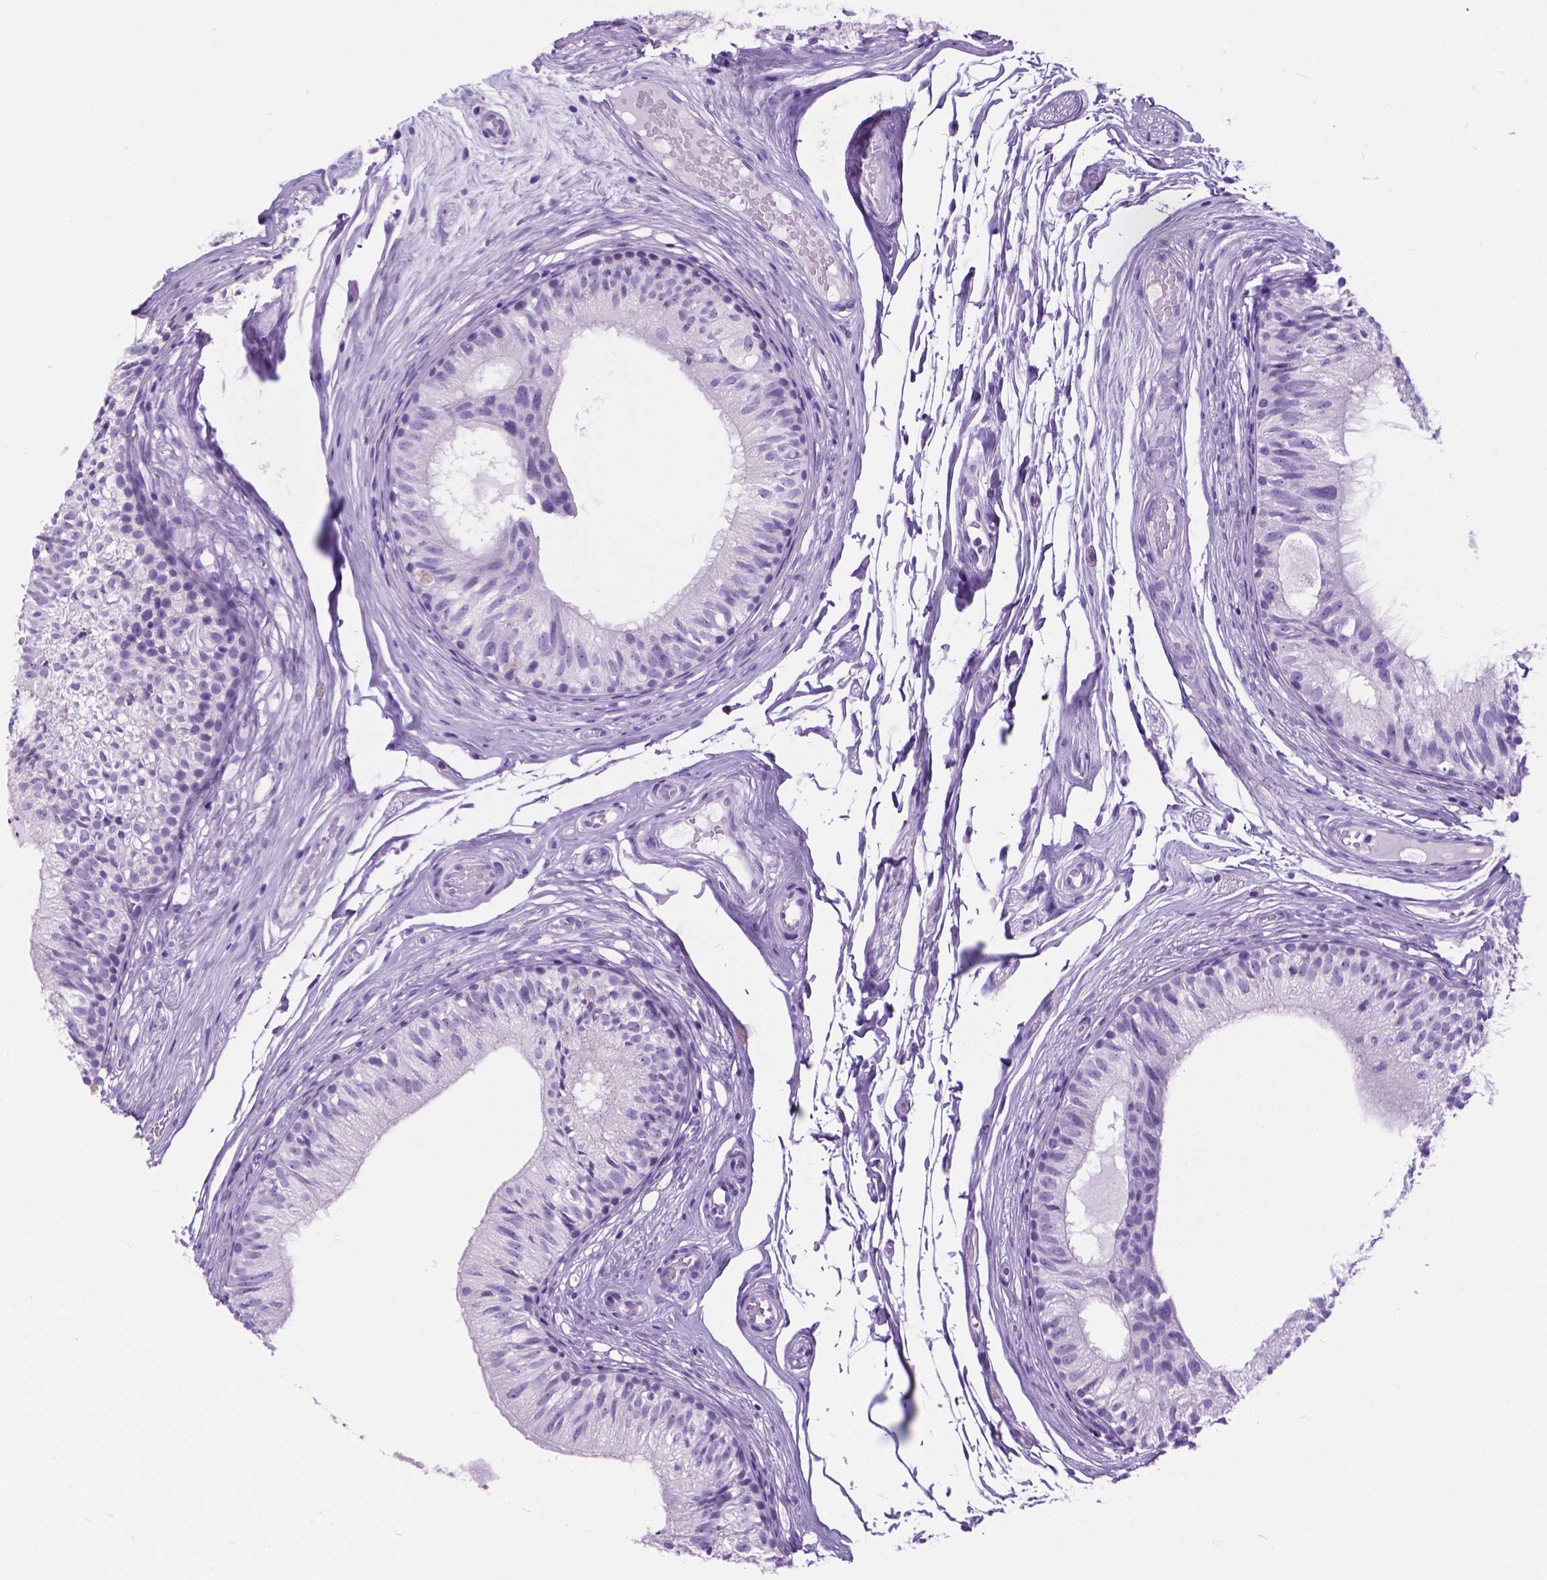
{"staining": {"intensity": "negative", "quantity": "none", "location": "none"}, "tissue": "epididymis", "cell_type": "Glandular cells", "image_type": "normal", "snomed": [{"axis": "morphology", "description": "Normal tissue, NOS"}, {"axis": "topography", "description": "Epididymis"}], "caption": "Immunohistochemistry (IHC) photomicrograph of unremarkable epididymis: epididymis stained with DAB displays no significant protein expression in glandular cells. (Immunohistochemistry (IHC), brightfield microscopy, high magnification).", "gene": "ARMS2", "patient": {"sex": "male", "age": 29}}